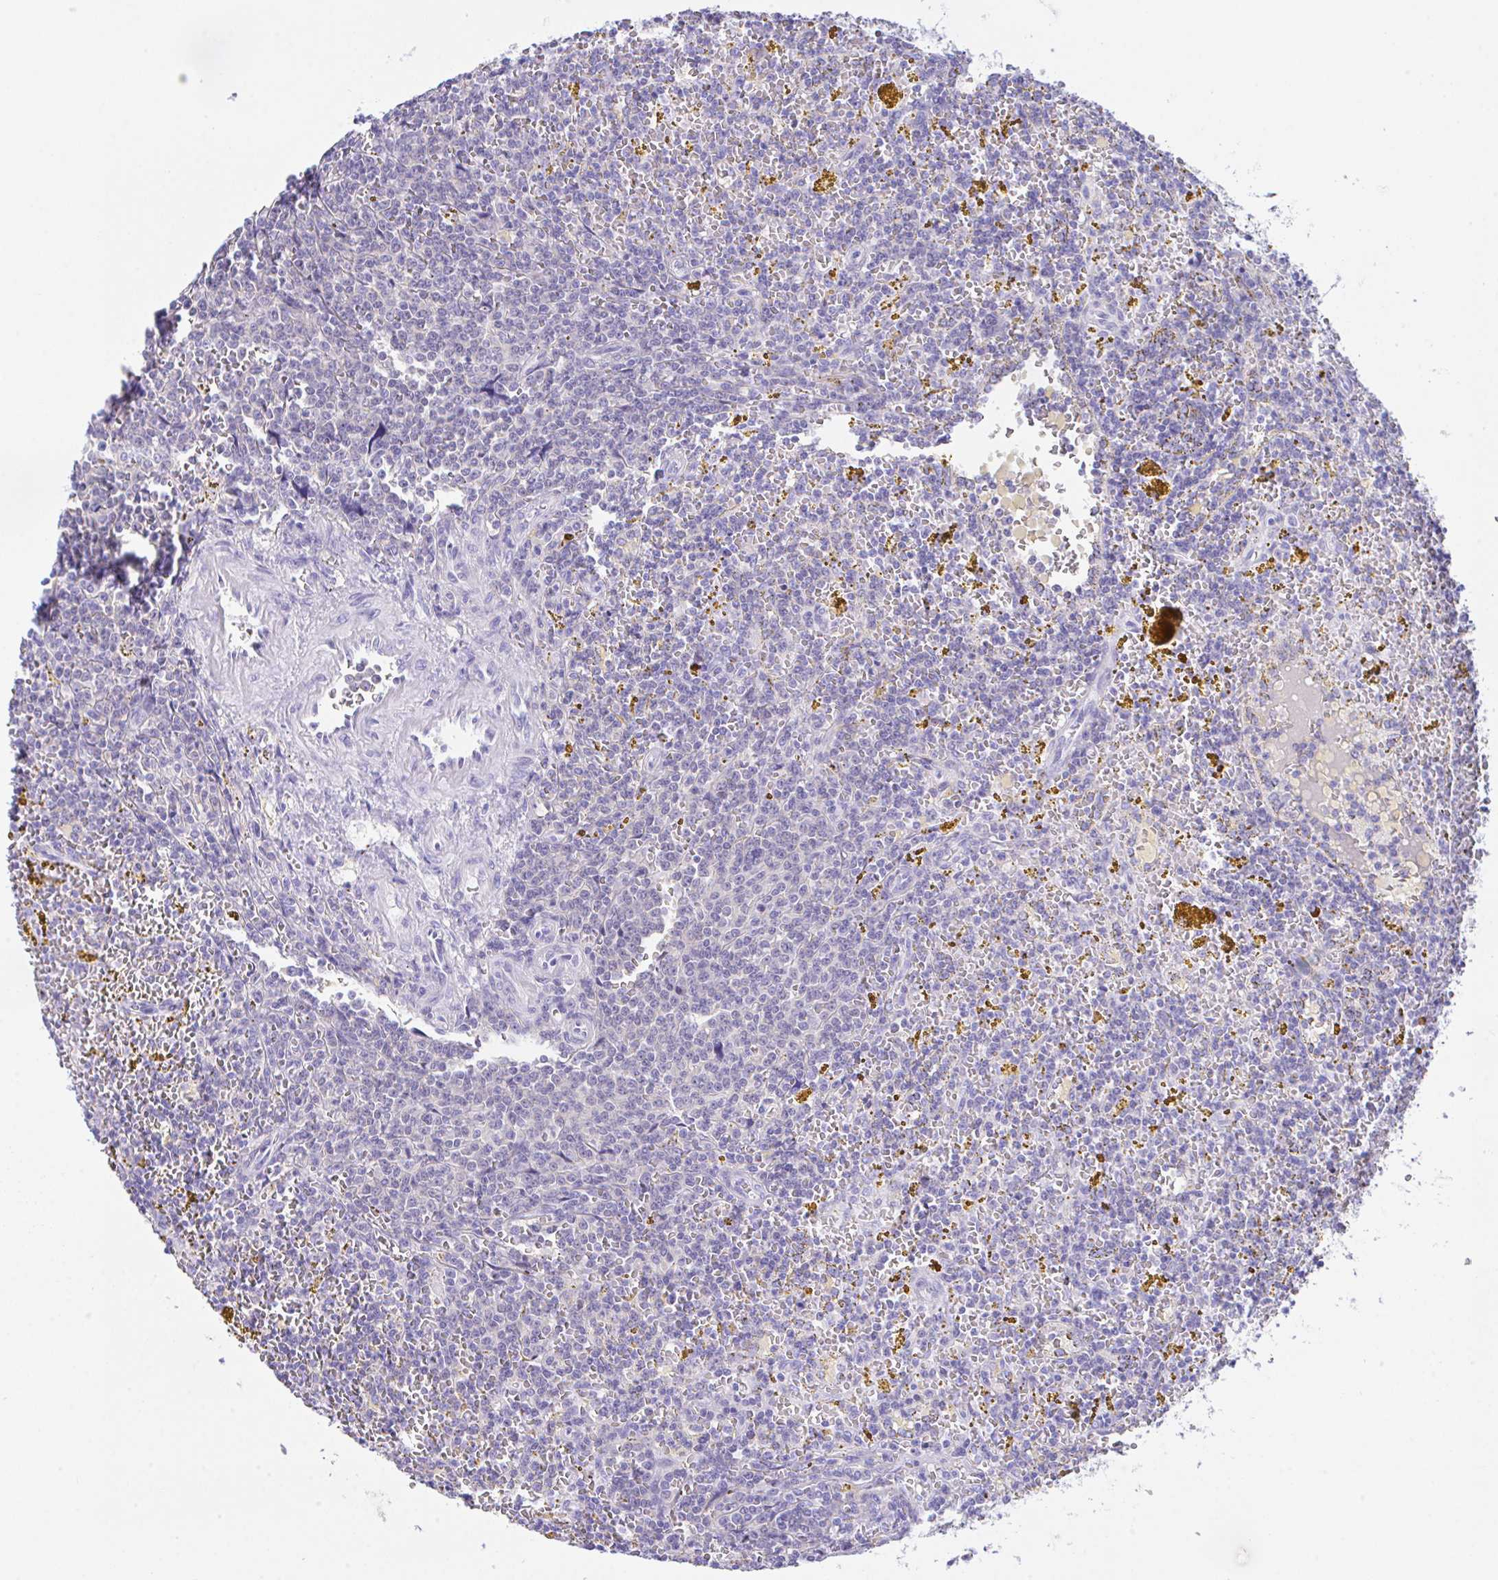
{"staining": {"intensity": "negative", "quantity": "none", "location": "none"}, "tissue": "lymphoma", "cell_type": "Tumor cells", "image_type": "cancer", "snomed": [{"axis": "morphology", "description": "Malignant lymphoma, non-Hodgkin's type, Low grade"}, {"axis": "topography", "description": "Spleen"}, {"axis": "topography", "description": "Lymph node"}], "caption": "DAB immunohistochemical staining of malignant lymphoma, non-Hodgkin's type (low-grade) demonstrates no significant positivity in tumor cells.", "gene": "HOXB4", "patient": {"sex": "female", "age": 66}}